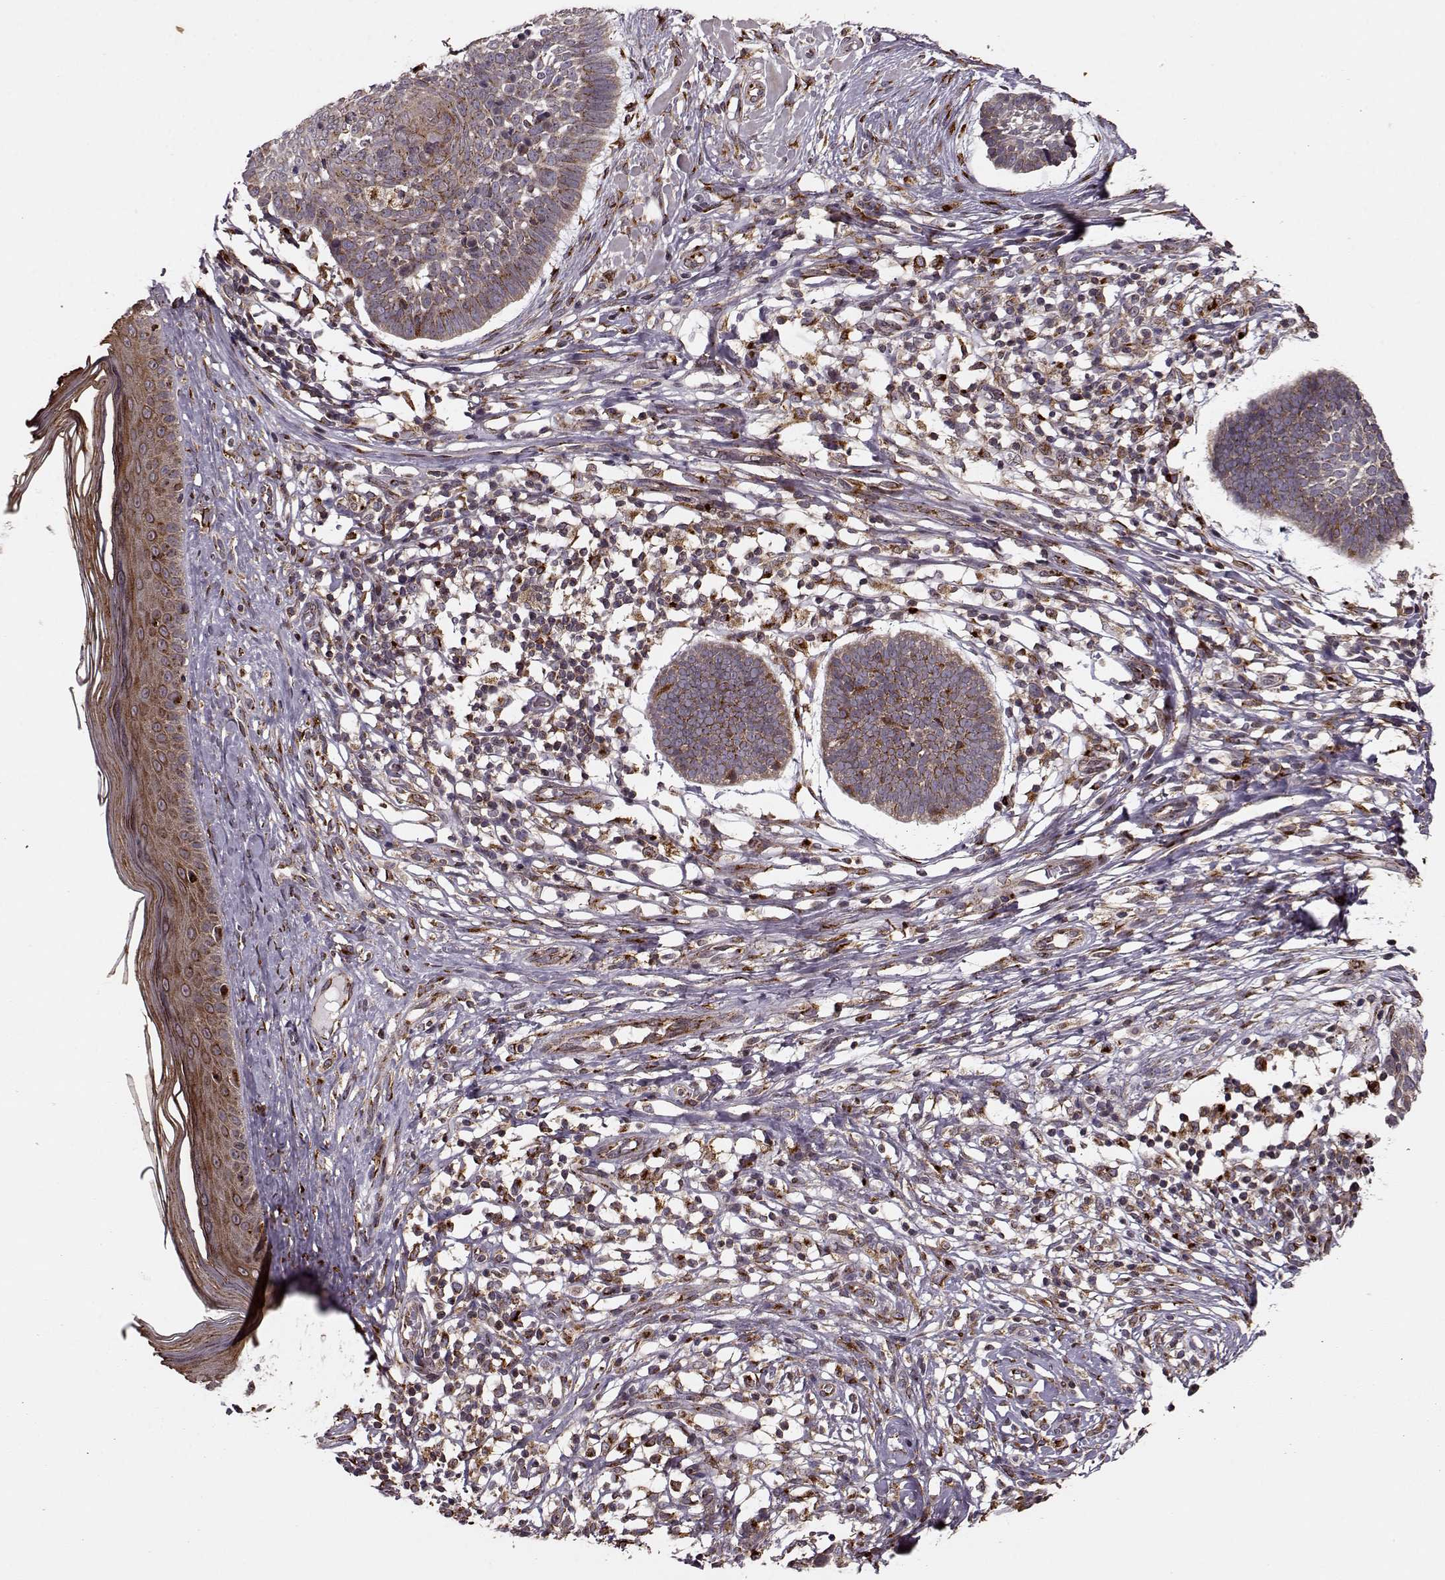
{"staining": {"intensity": "weak", "quantity": "25%-75%", "location": "cytoplasmic/membranous"}, "tissue": "skin cancer", "cell_type": "Tumor cells", "image_type": "cancer", "snomed": [{"axis": "morphology", "description": "Basal cell carcinoma"}, {"axis": "topography", "description": "Skin"}], "caption": "Basal cell carcinoma (skin) was stained to show a protein in brown. There is low levels of weak cytoplasmic/membranous positivity in about 25%-75% of tumor cells.", "gene": "YIPF5", "patient": {"sex": "male", "age": 85}}